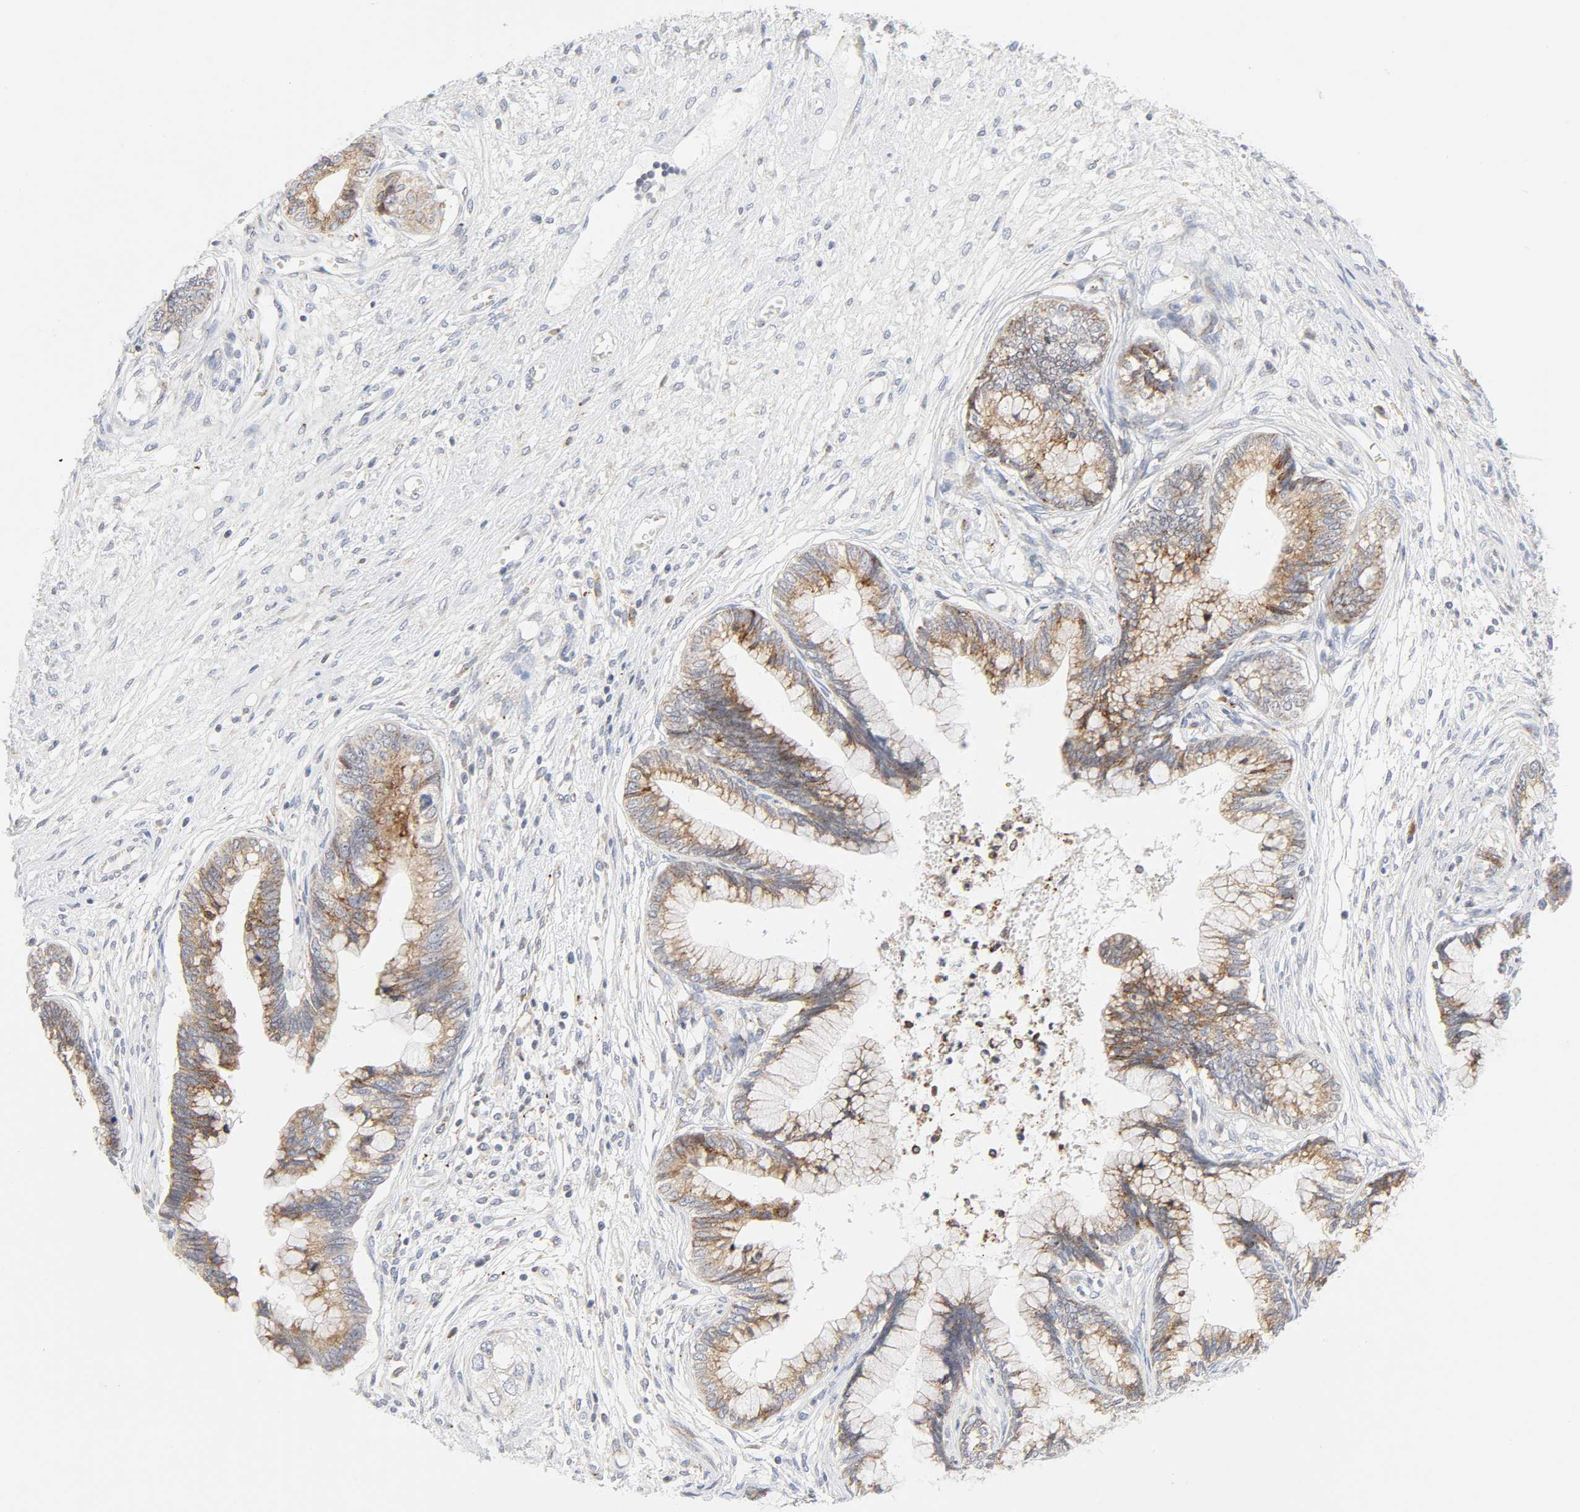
{"staining": {"intensity": "moderate", "quantity": ">75%", "location": "cytoplasmic/membranous"}, "tissue": "cervical cancer", "cell_type": "Tumor cells", "image_type": "cancer", "snomed": [{"axis": "morphology", "description": "Adenocarcinoma, NOS"}, {"axis": "topography", "description": "Cervix"}], "caption": "This image demonstrates IHC staining of cervical adenocarcinoma, with medium moderate cytoplasmic/membranous positivity in approximately >75% of tumor cells.", "gene": "LRP6", "patient": {"sex": "female", "age": 44}}